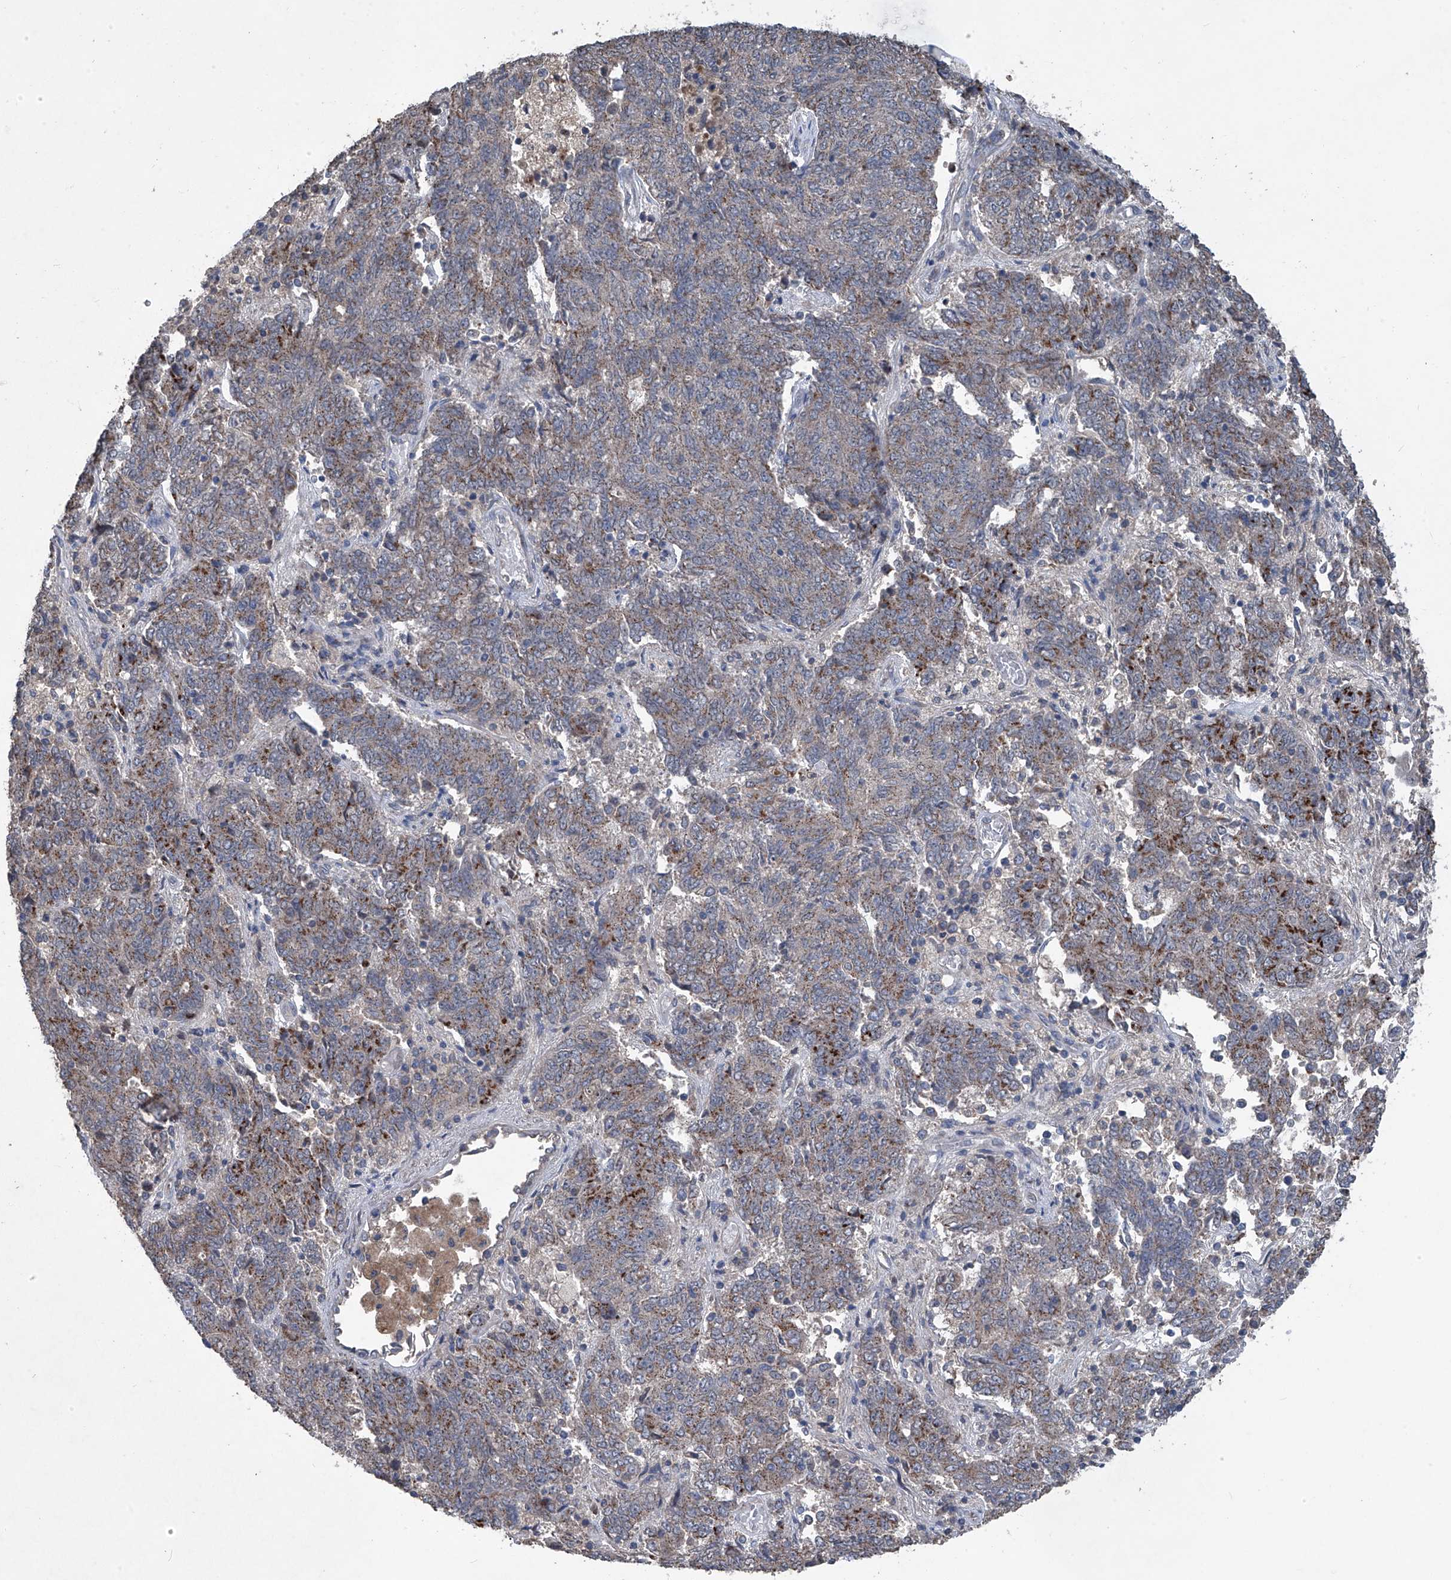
{"staining": {"intensity": "strong", "quantity": "<25%", "location": "cytoplasmic/membranous"}, "tissue": "endometrial cancer", "cell_type": "Tumor cells", "image_type": "cancer", "snomed": [{"axis": "morphology", "description": "Adenocarcinoma, NOS"}, {"axis": "topography", "description": "Endometrium"}], "caption": "Endometrial adenocarcinoma tissue displays strong cytoplasmic/membranous staining in approximately <25% of tumor cells, visualized by immunohistochemistry. (Stains: DAB in brown, nuclei in blue, Microscopy: brightfield microscopy at high magnification).", "gene": "PCSK5", "patient": {"sex": "female", "age": 80}}